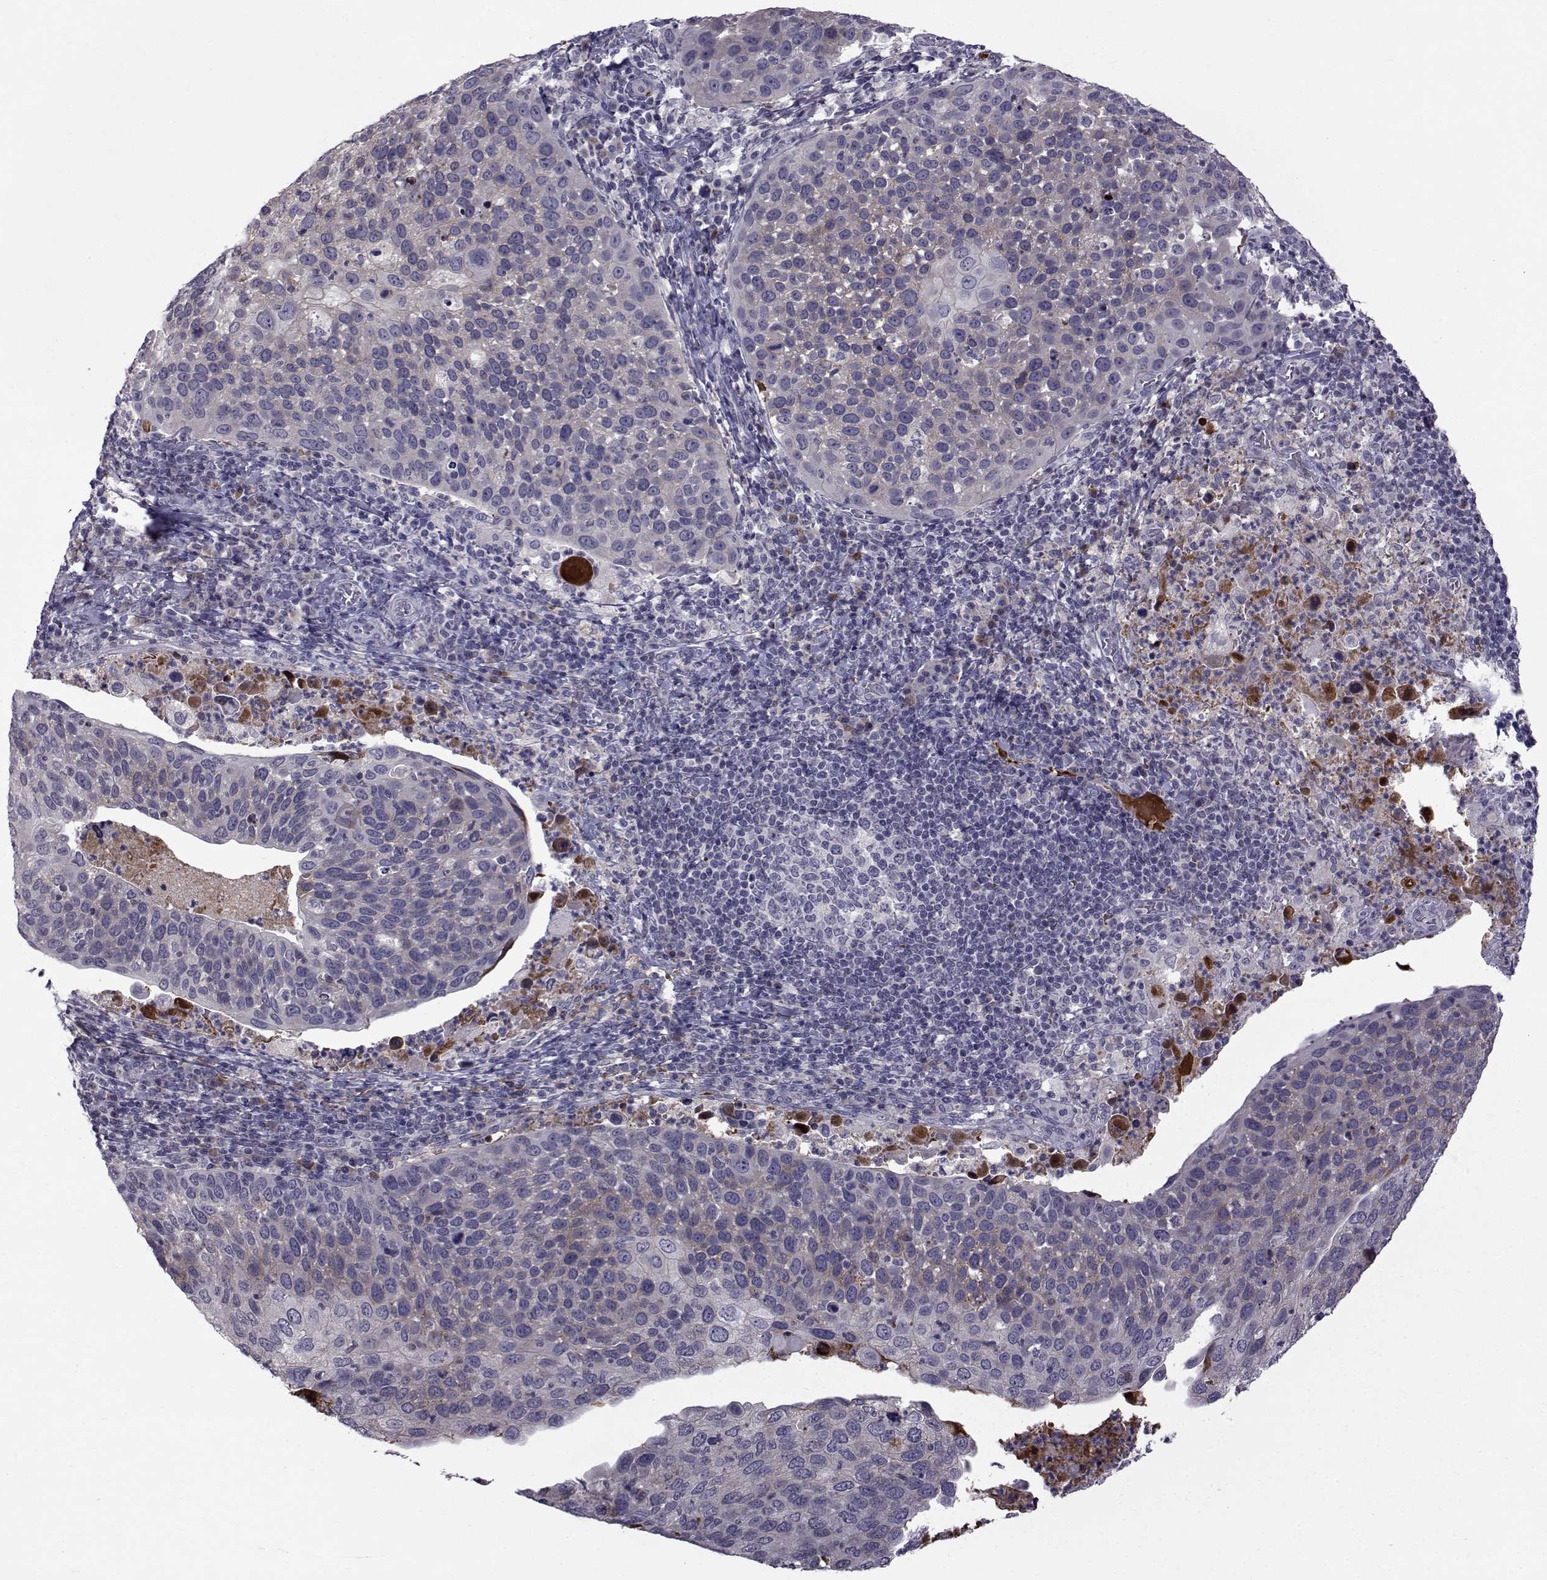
{"staining": {"intensity": "weak", "quantity": "25%-75%", "location": "cytoplasmic/membranous"}, "tissue": "cervical cancer", "cell_type": "Tumor cells", "image_type": "cancer", "snomed": [{"axis": "morphology", "description": "Squamous cell carcinoma, NOS"}, {"axis": "topography", "description": "Cervix"}], "caption": "A photomicrograph showing weak cytoplasmic/membranous positivity in approximately 25%-75% of tumor cells in cervical cancer, as visualized by brown immunohistochemical staining.", "gene": "TNFRSF11B", "patient": {"sex": "female", "age": 54}}